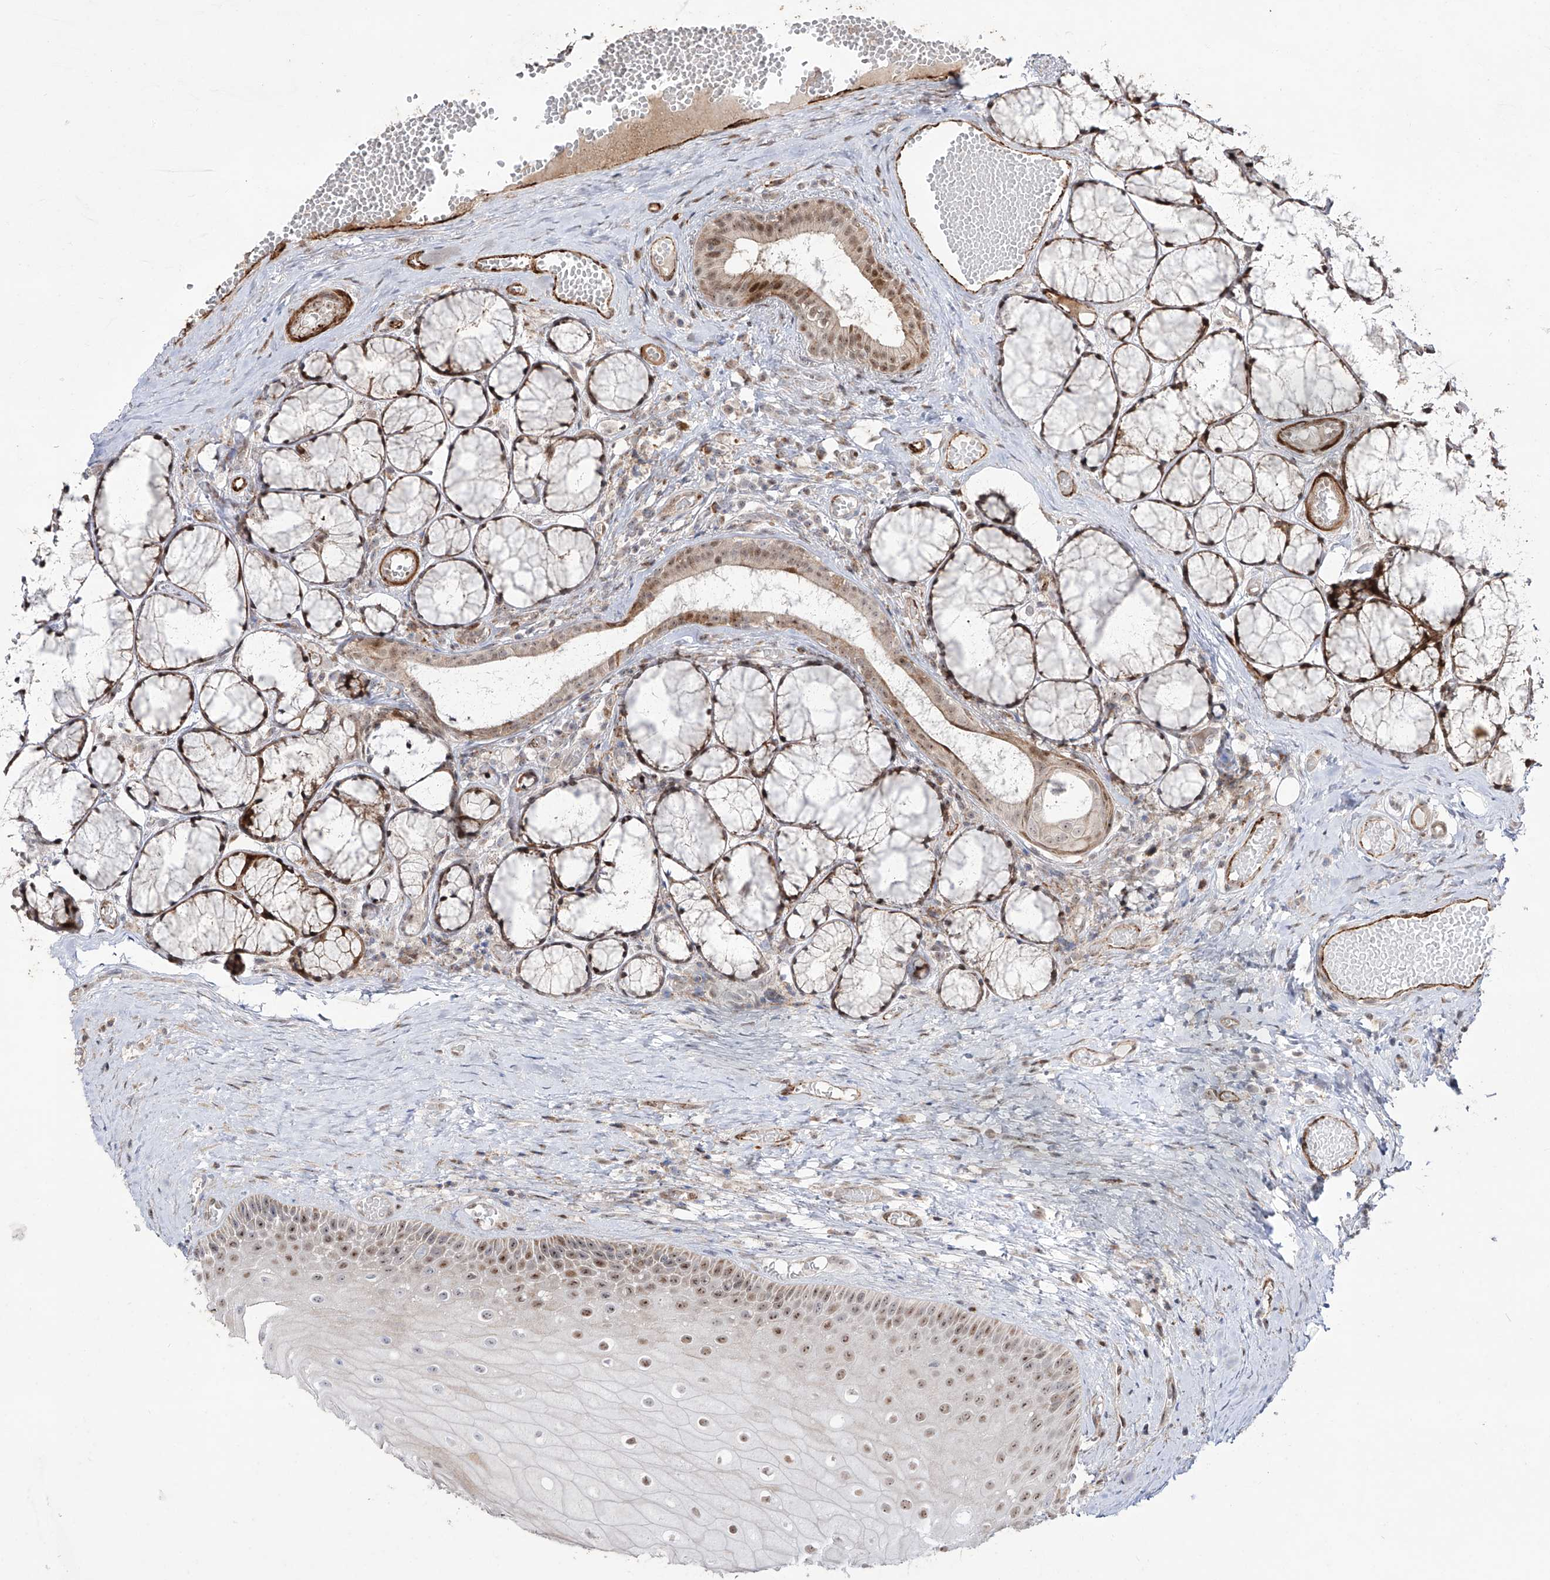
{"staining": {"intensity": "moderate", "quantity": "25%-75%", "location": "nuclear"}, "tissue": "oral mucosa", "cell_type": "Squamous epithelial cells", "image_type": "normal", "snomed": [{"axis": "morphology", "description": "Normal tissue, NOS"}, {"axis": "topography", "description": "Oral tissue"}], "caption": "Human oral mucosa stained with a brown dye displays moderate nuclear positive expression in about 25%-75% of squamous epithelial cells.", "gene": "ZNF180", "patient": {"sex": "male", "age": 66}}